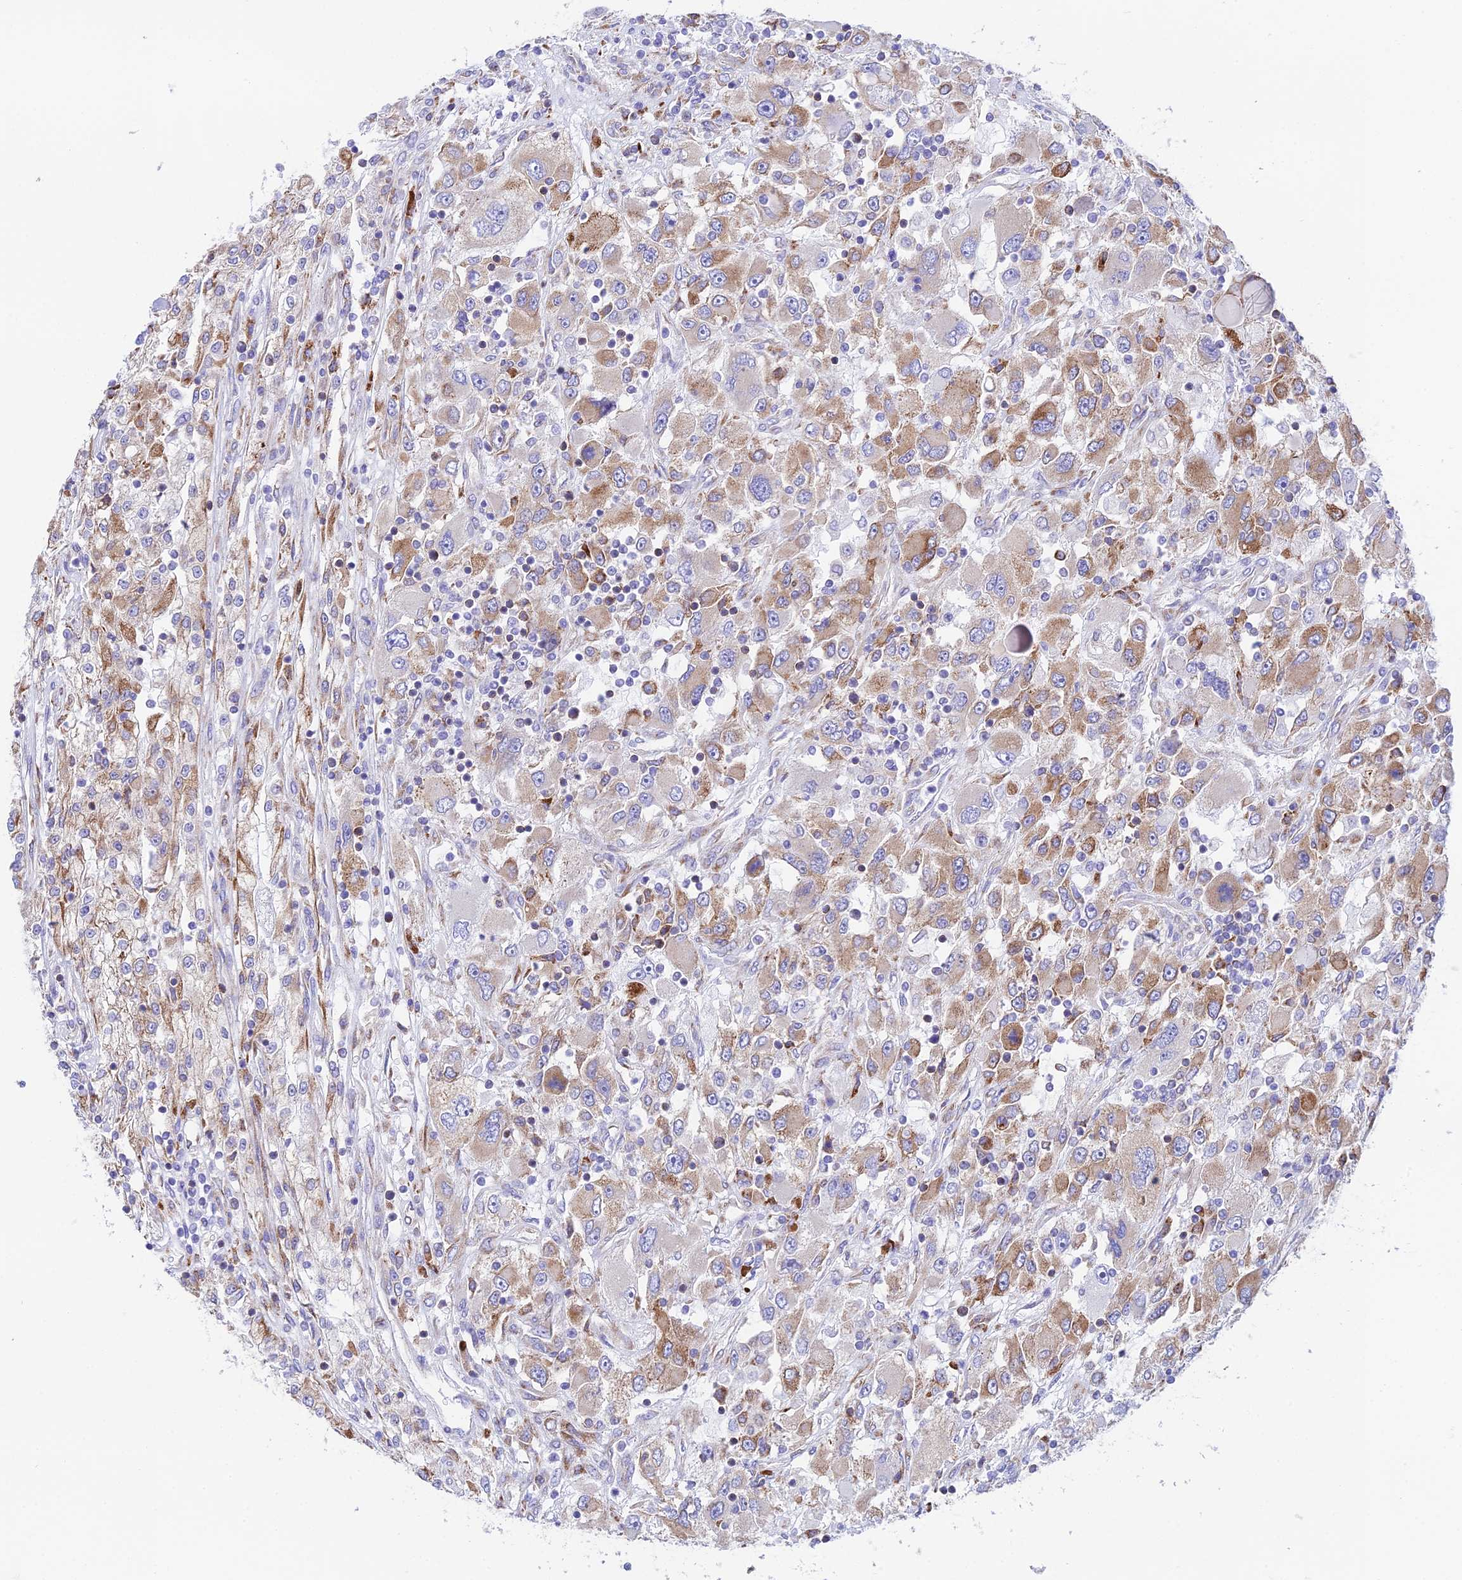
{"staining": {"intensity": "moderate", "quantity": "25%-75%", "location": "cytoplasmic/membranous"}, "tissue": "renal cancer", "cell_type": "Tumor cells", "image_type": "cancer", "snomed": [{"axis": "morphology", "description": "Adenocarcinoma, NOS"}, {"axis": "topography", "description": "Kidney"}], "caption": "Renal cancer tissue reveals moderate cytoplasmic/membranous positivity in about 25%-75% of tumor cells, visualized by immunohistochemistry.", "gene": "TUBGCP6", "patient": {"sex": "female", "age": 52}}